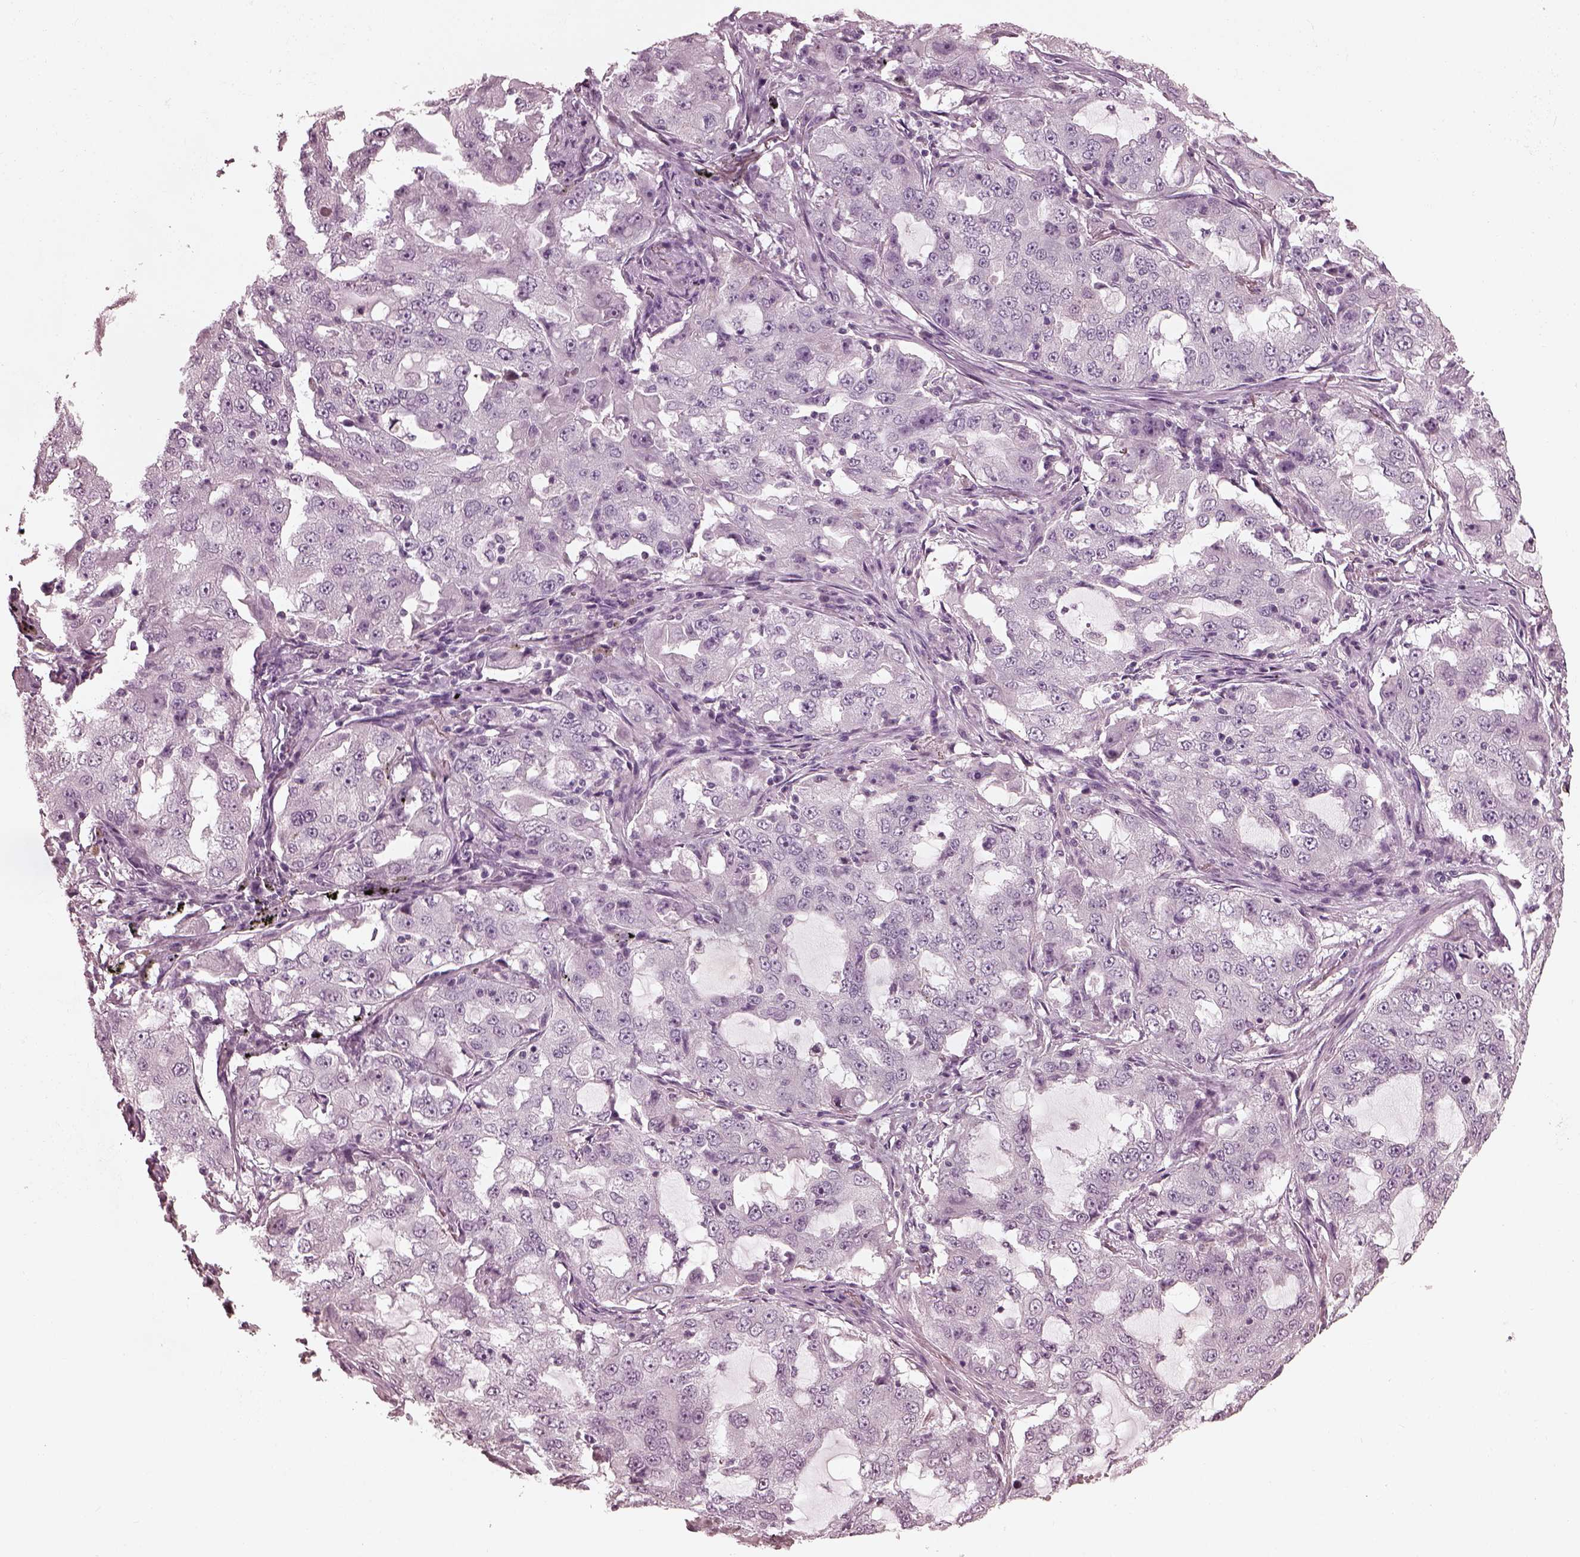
{"staining": {"intensity": "negative", "quantity": "none", "location": "none"}, "tissue": "lung cancer", "cell_type": "Tumor cells", "image_type": "cancer", "snomed": [{"axis": "morphology", "description": "Adenocarcinoma, NOS"}, {"axis": "topography", "description": "Lung"}], "caption": "DAB (3,3'-diaminobenzidine) immunohistochemical staining of lung adenocarcinoma shows no significant positivity in tumor cells.", "gene": "OPTC", "patient": {"sex": "female", "age": 61}}